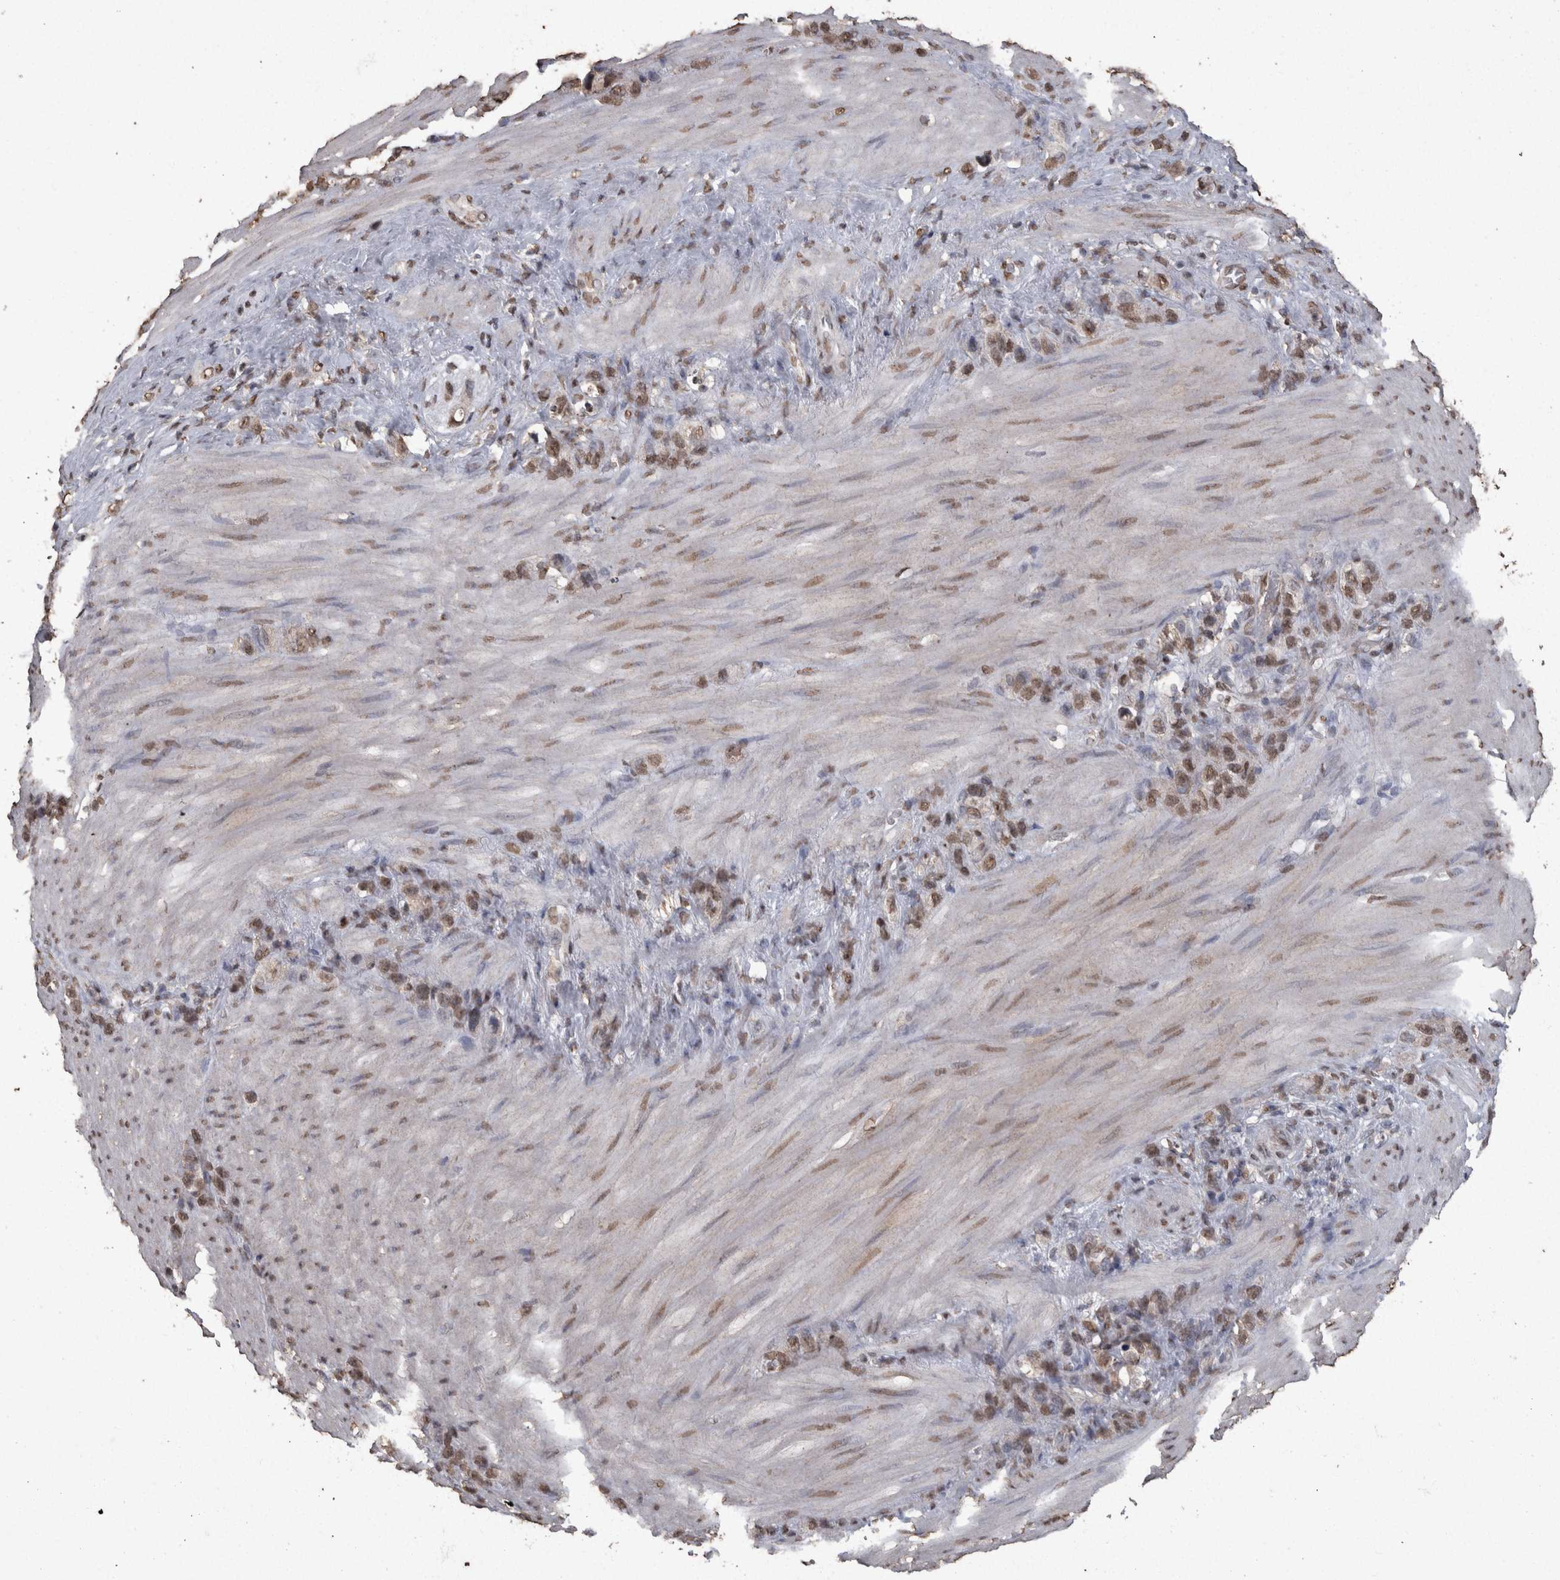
{"staining": {"intensity": "weak", "quantity": ">75%", "location": "nuclear"}, "tissue": "stomach cancer", "cell_type": "Tumor cells", "image_type": "cancer", "snomed": [{"axis": "morphology", "description": "Adenocarcinoma, NOS"}, {"axis": "morphology", "description": "Adenocarcinoma, High grade"}, {"axis": "topography", "description": "Stomach, upper"}, {"axis": "topography", "description": "Stomach, lower"}], "caption": "Stomach adenocarcinoma (high-grade) tissue demonstrates weak nuclear staining in about >75% of tumor cells, visualized by immunohistochemistry. (brown staining indicates protein expression, while blue staining denotes nuclei).", "gene": "SMAD7", "patient": {"sex": "female", "age": 65}}